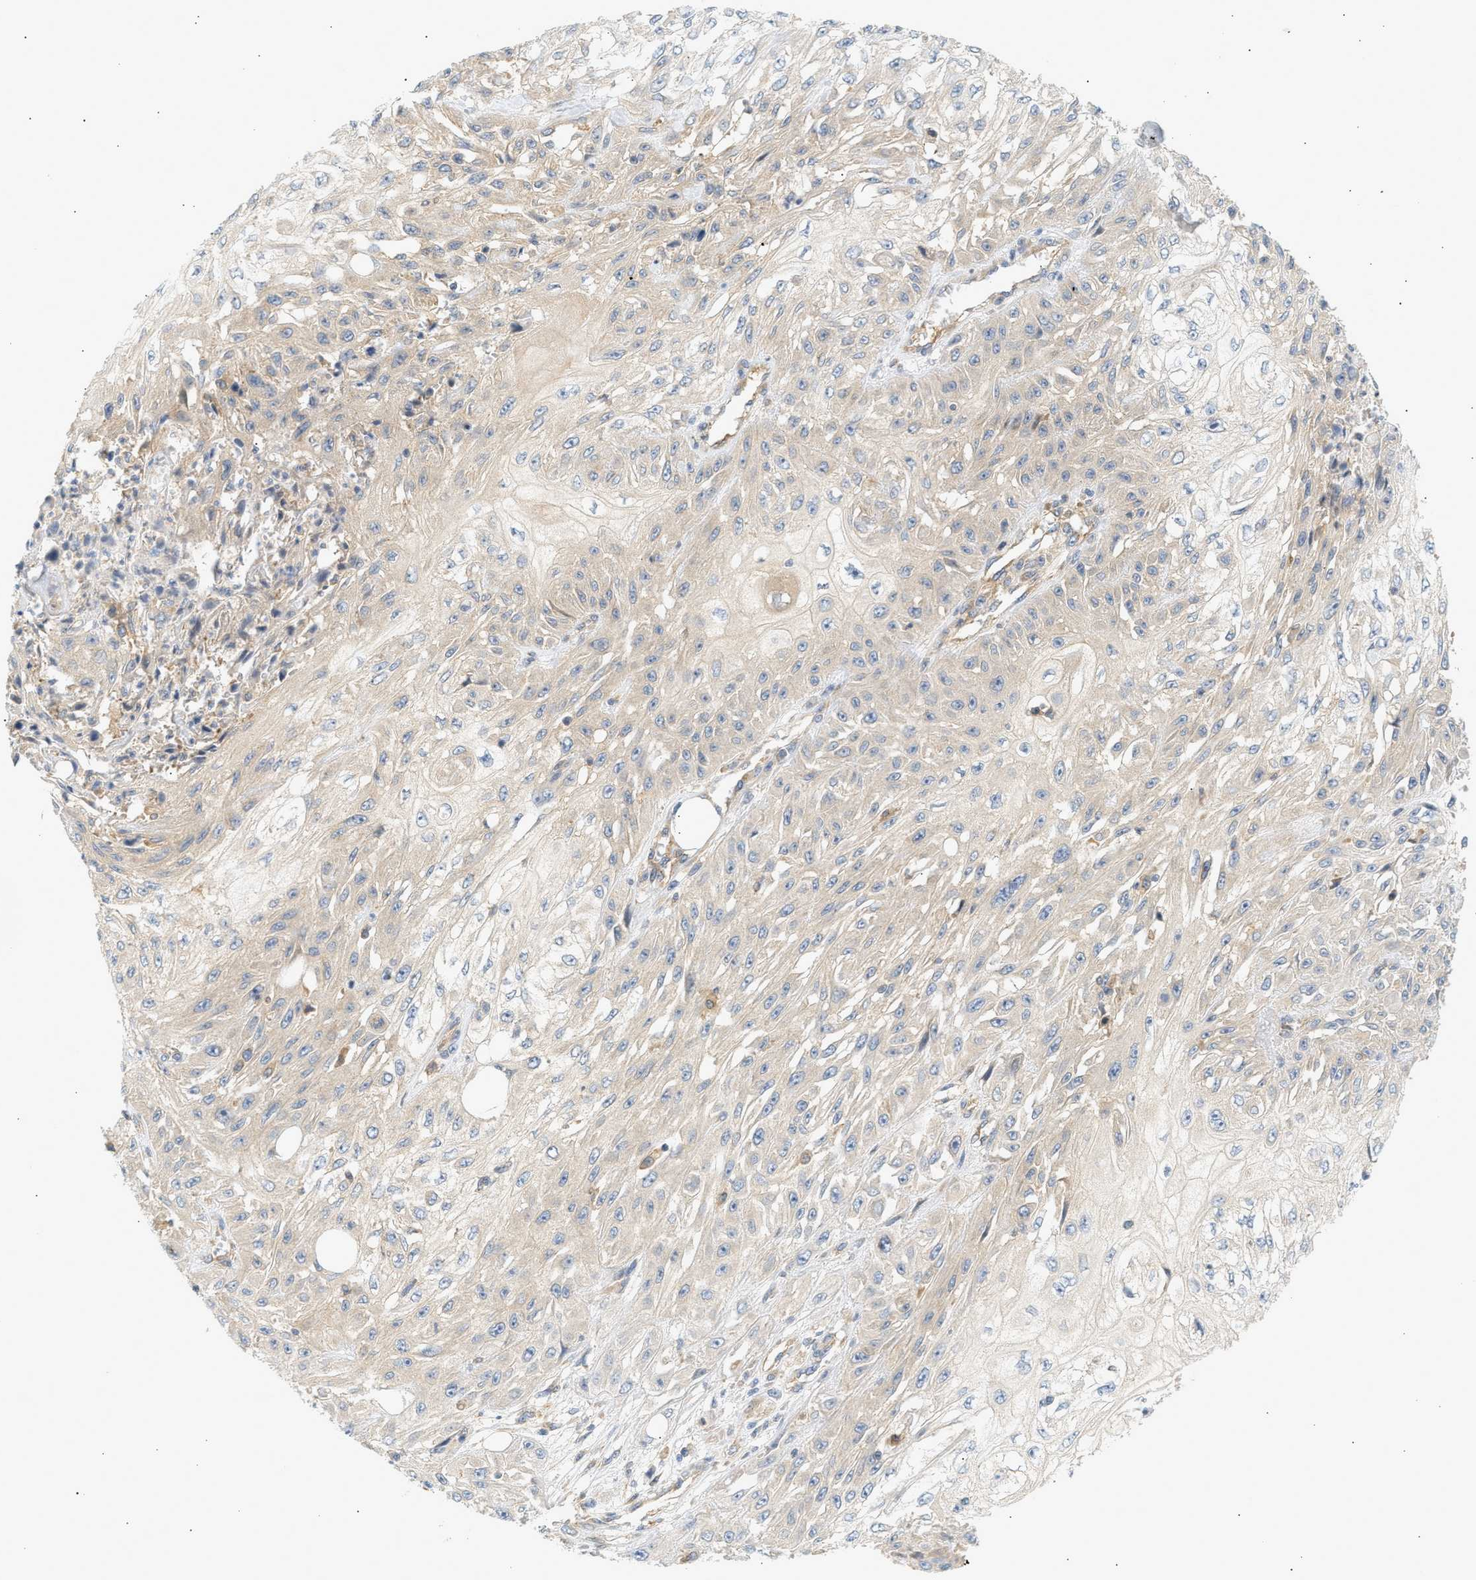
{"staining": {"intensity": "weak", "quantity": "<25%", "location": "cytoplasmic/membranous"}, "tissue": "skin cancer", "cell_type": "Tumor cells", "image_type": "cancer", "snomed": [{"axis": "morphology", "description": "Squamous cell carcinoma, NOS"}, {"axis": "morphology", "description": "Squamous cell carcinoma, metastatic, NOS"}, {"axis": "topography", "description": "Skin"}, {"axis": "topography", "description": "Lymph node"}], "caption": "This is a image of immunohistochemistry staining of skin squamous cell carcinoma, which shows no expression in tumor cells. The staining was performed using DAB (3,3'-diaminobenzidine) to visualize the protein expression in brown, while the nuclei were stained in blue with hematoxylin (Magnification: 20x).", "gene": "PAFAH1B1", "patient": {"sex": "male", "age": 75}}